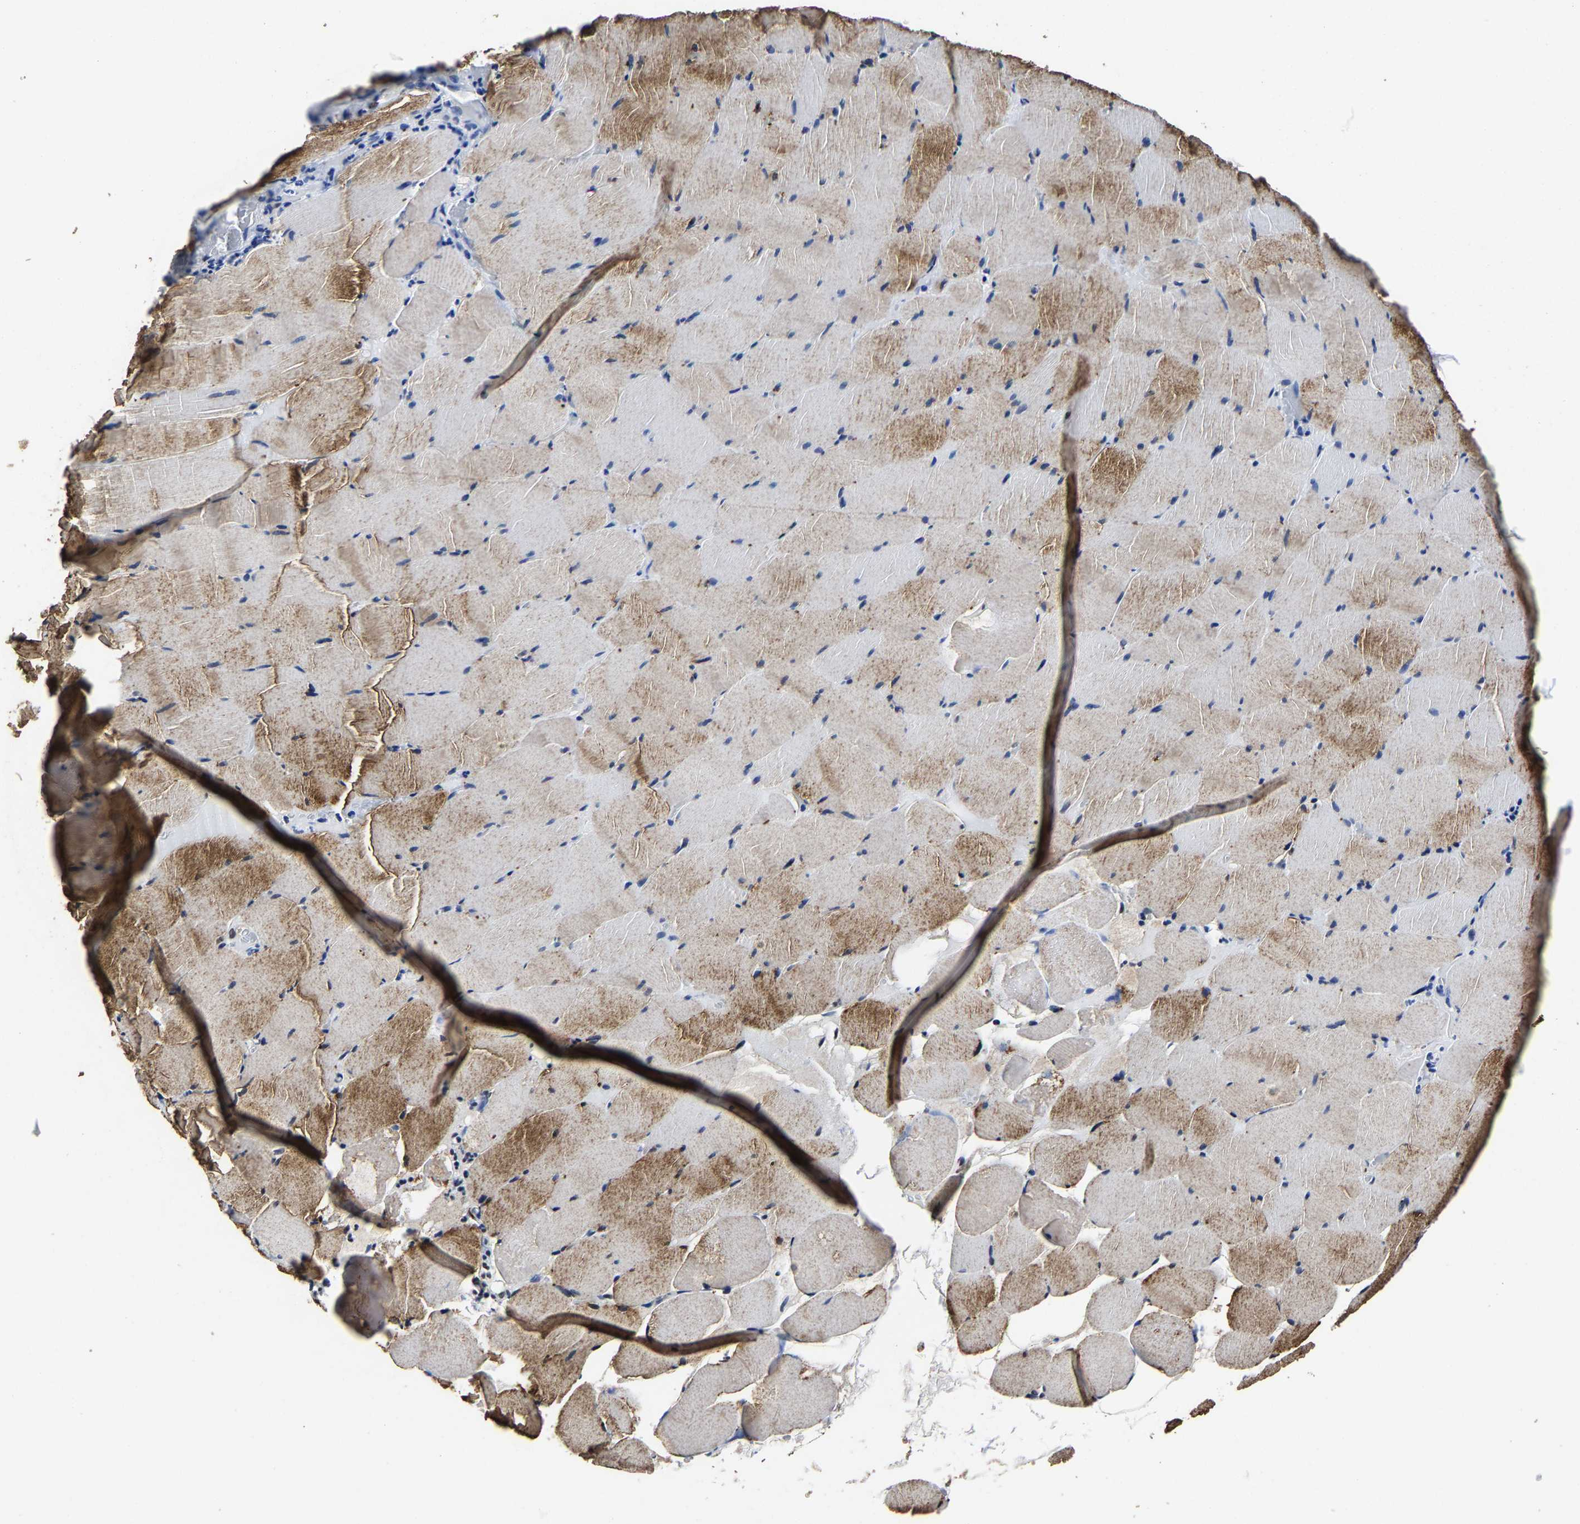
{"staining": {"intensity": "moderate", "quantity": "25%-75%", "location": "cytoplasmic/membranous"}, "tissue": "skeletal muscle", "cell_type": "Myocytes", "image_type": "normal", "snomed": [{"axis": "morphology", "description": "Normal tissue, NOS"}, {"axis": "topography", "description": "Skeletal muscle"}], "caption": "Moderate cytoplasmic/membranous positivity for a protein is seen in approximately 25%-75% of myocytes of benign skeletal muscle using immunohistochemistry (IHC).", "gene": "RBM45", "patient": {"sex": "male", "age": 62}}